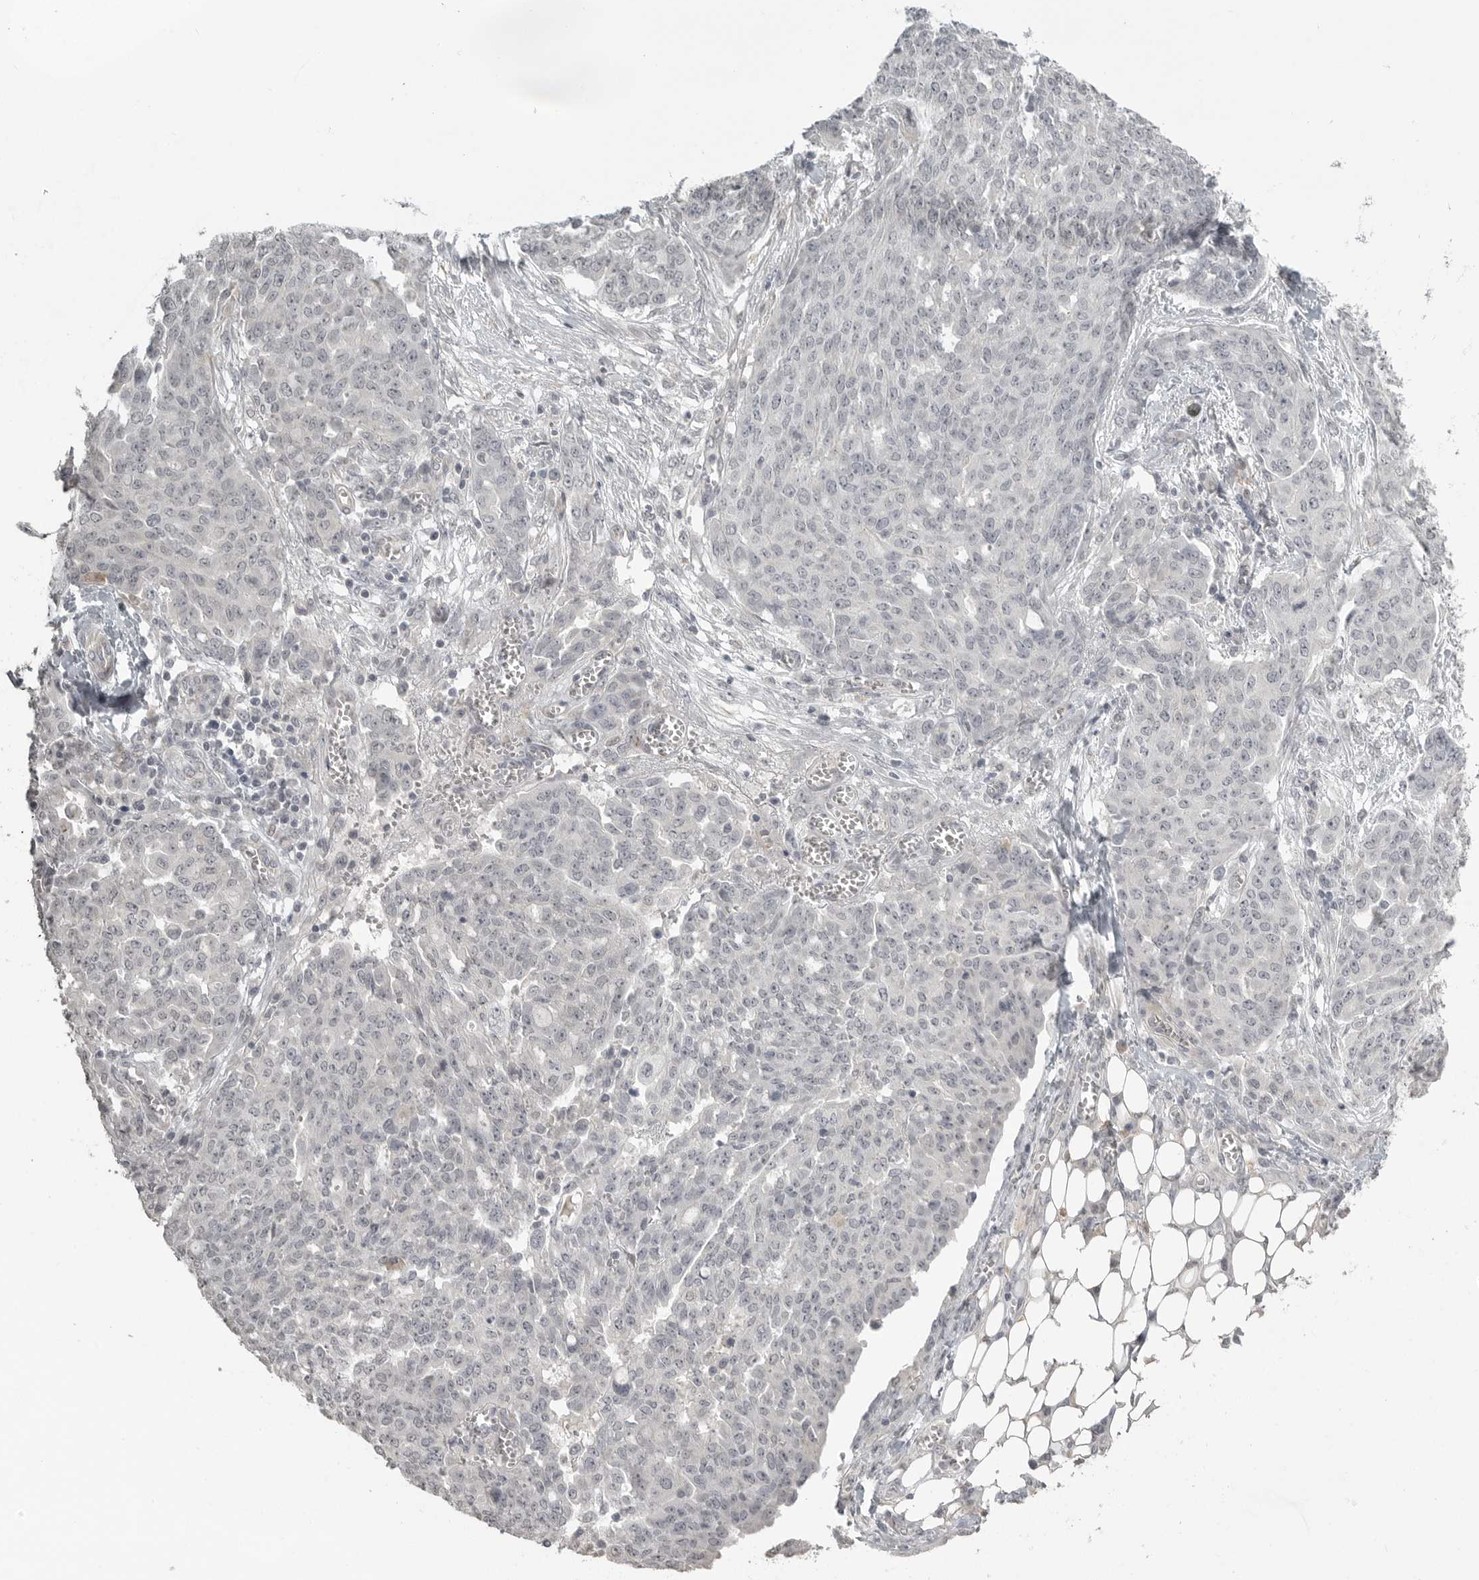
{"staining": {"intensity": "negative", "quantity": "none", "location": "none"}, "tissue": "ovarian cancer", "cell_type": "Tumor cells", "image_type": "cancer", "snomed": [{"axis": "morphology", "description": "Cystadenocarcinoma, serous, NOS"}, {"axis": "topography", "description": "Soft tissue"}, {"axis": "topography", "description": "Ovary"}], "caption": "A photomicrograph of human ovarian serous cystadenocarcinoma is negative for staining in tumor cells.", "gene": "SMG8", "patient": {"sex": "female", "age": 57}}